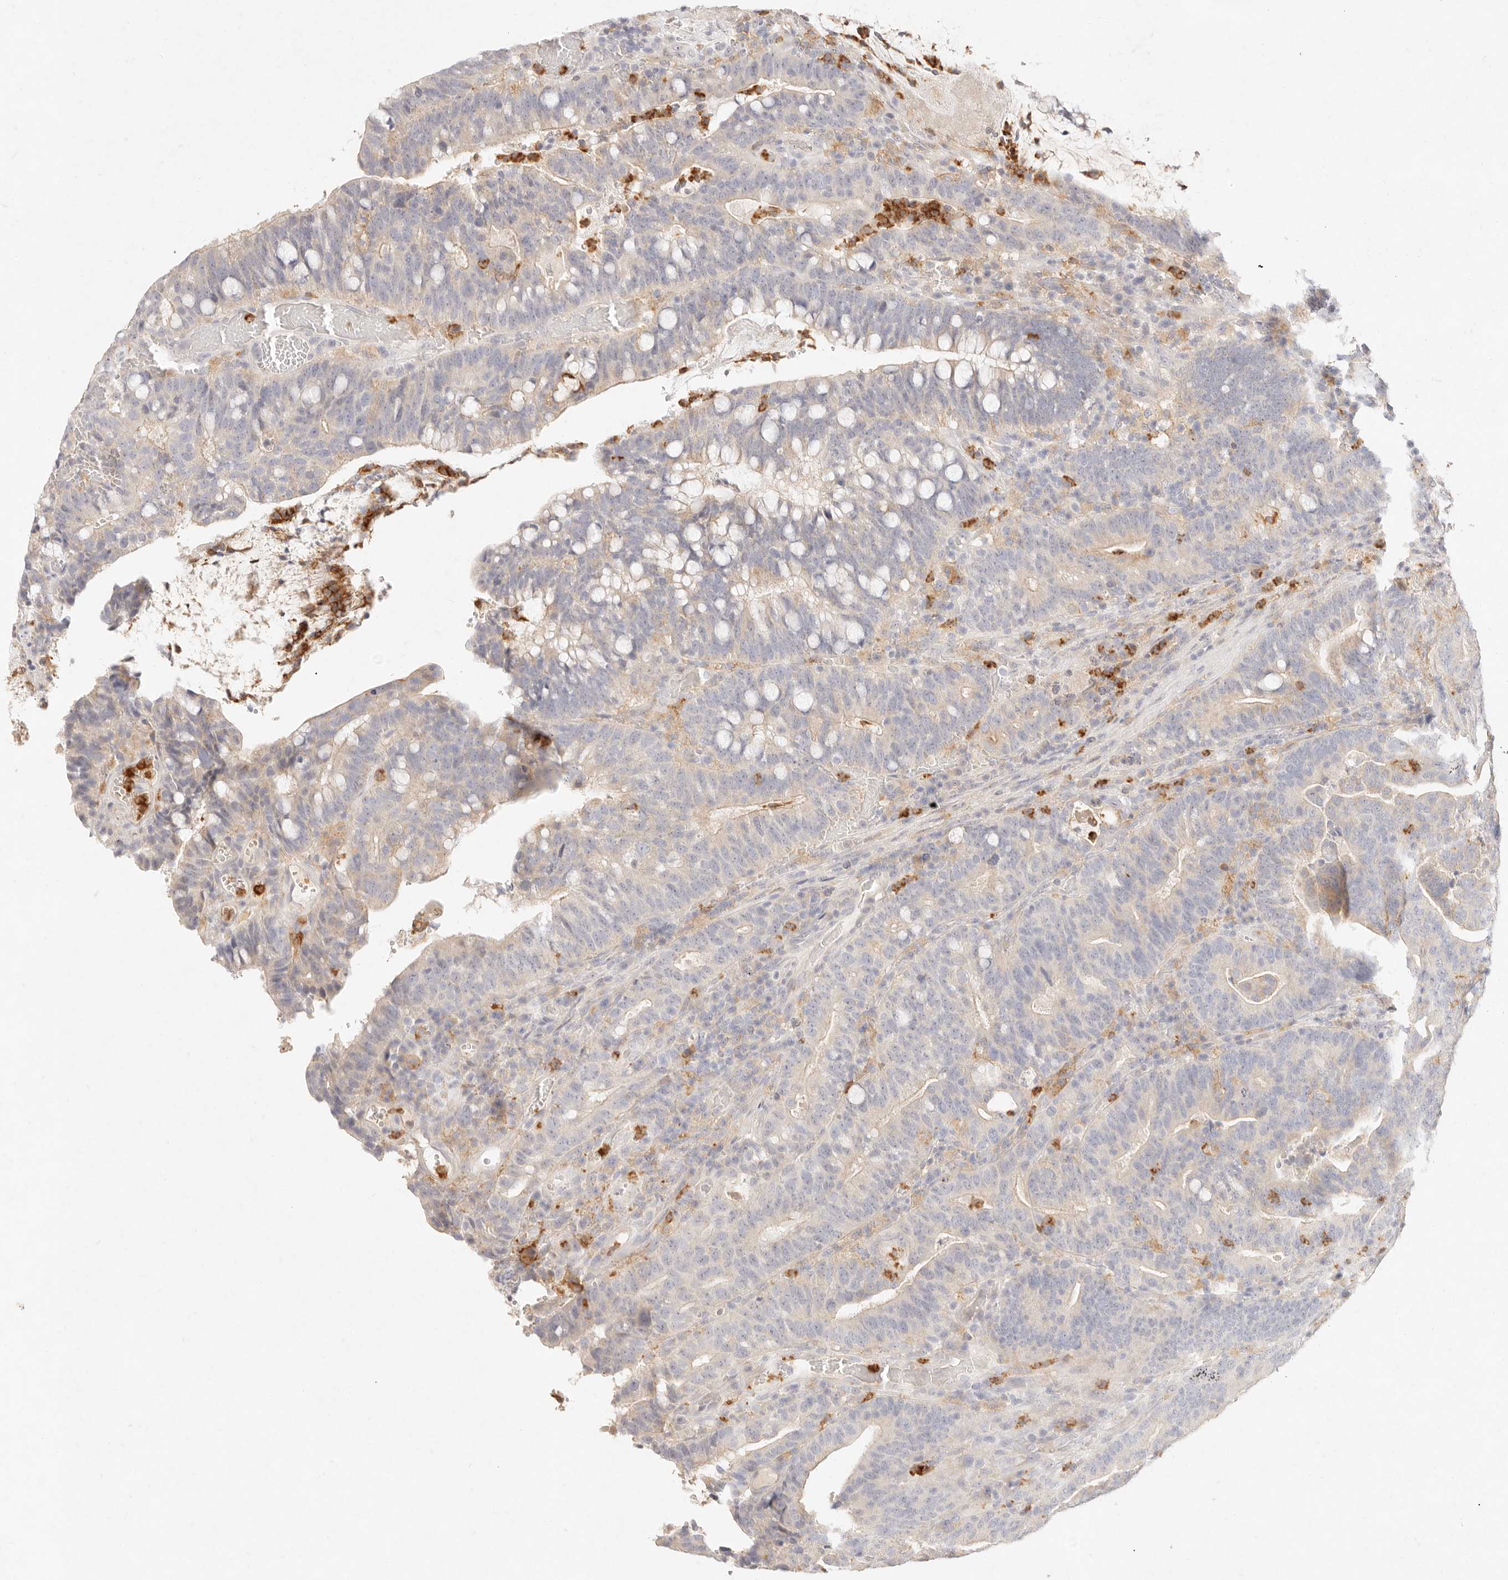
{"staining": {"intensity": "weak", "quantity": "<25%", "location": "cytoplasmic/membranous"}, "tissue": "colorectal cancer", "cell_type": "Tumor cells", "image_type": "cancer", "snomed": [{"axis": "morphology", "description": "Adenocarcinoma, NOS"}, {"axis": "topography", "description": "Colon"}], "caption": "This is an immunohistochemistry micrograph of human adenocarcinoma (colorectal). There is no positivity in tumor cells.", "gene": "GPR84", "patient": {"sex": "female", "age": 66}}